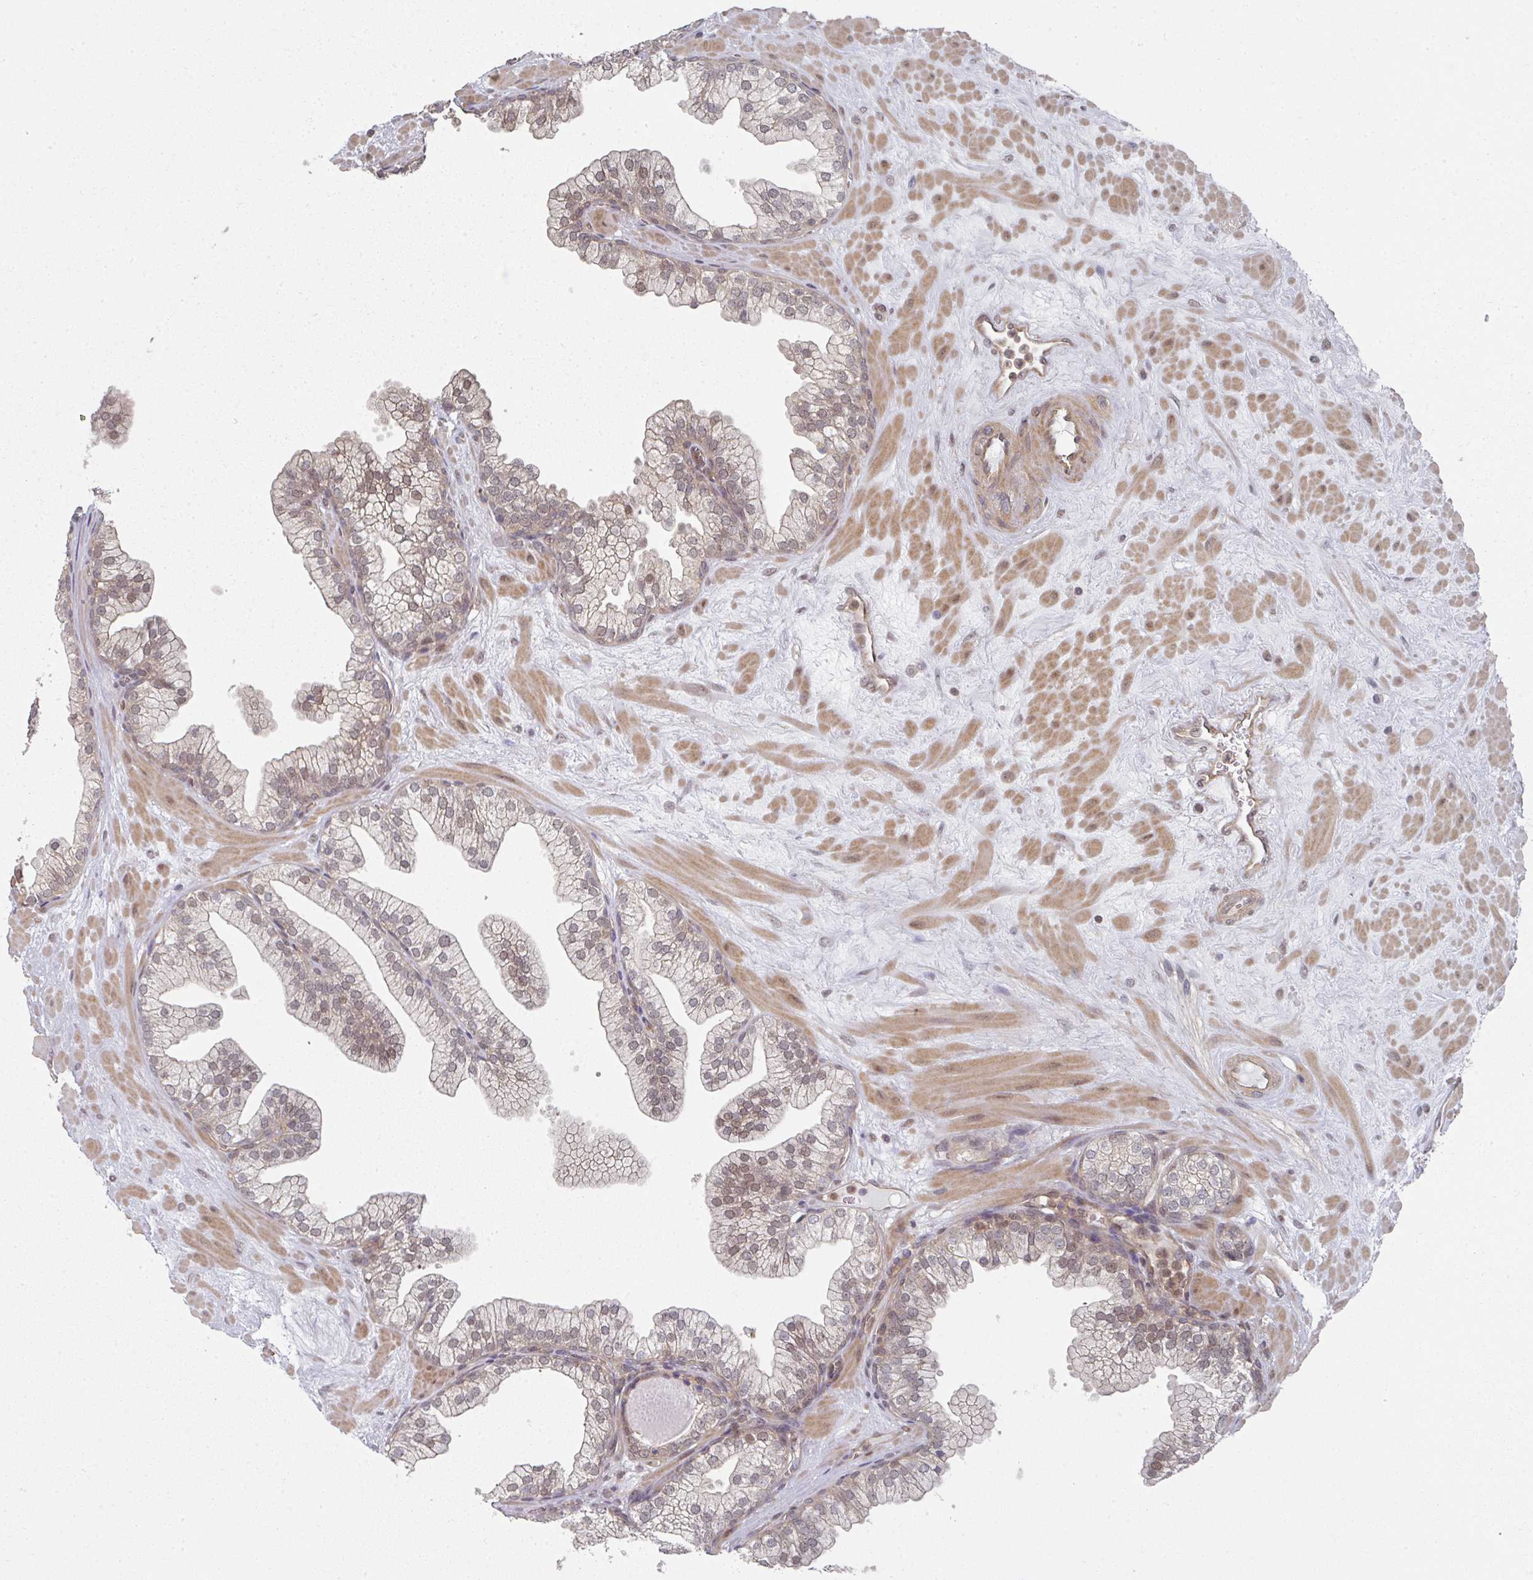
{"staining": {"intensity": "weak", "quantity": "<25%", "location": "cytoplasmic/membranous,nuclear"}, "tissue": "prostate", "cell_type": "Glandular cells", "image_type": "normal", "snomed": [{"axis": "morphology", "description": "Normal tissue, NOS"}, {"axis": "topography", "description": "Prostate"}, {"axis": "topography", "description": "Peripheral nerve tissue"}], "caption": "Immunohistochemical staining of unremarkable human prostate demonstrates no significant staining in glandular cells. Nuclei are stained in blue.", "gene": "PSME3IP1", "patient": {"sex": "male", "age": 61}}